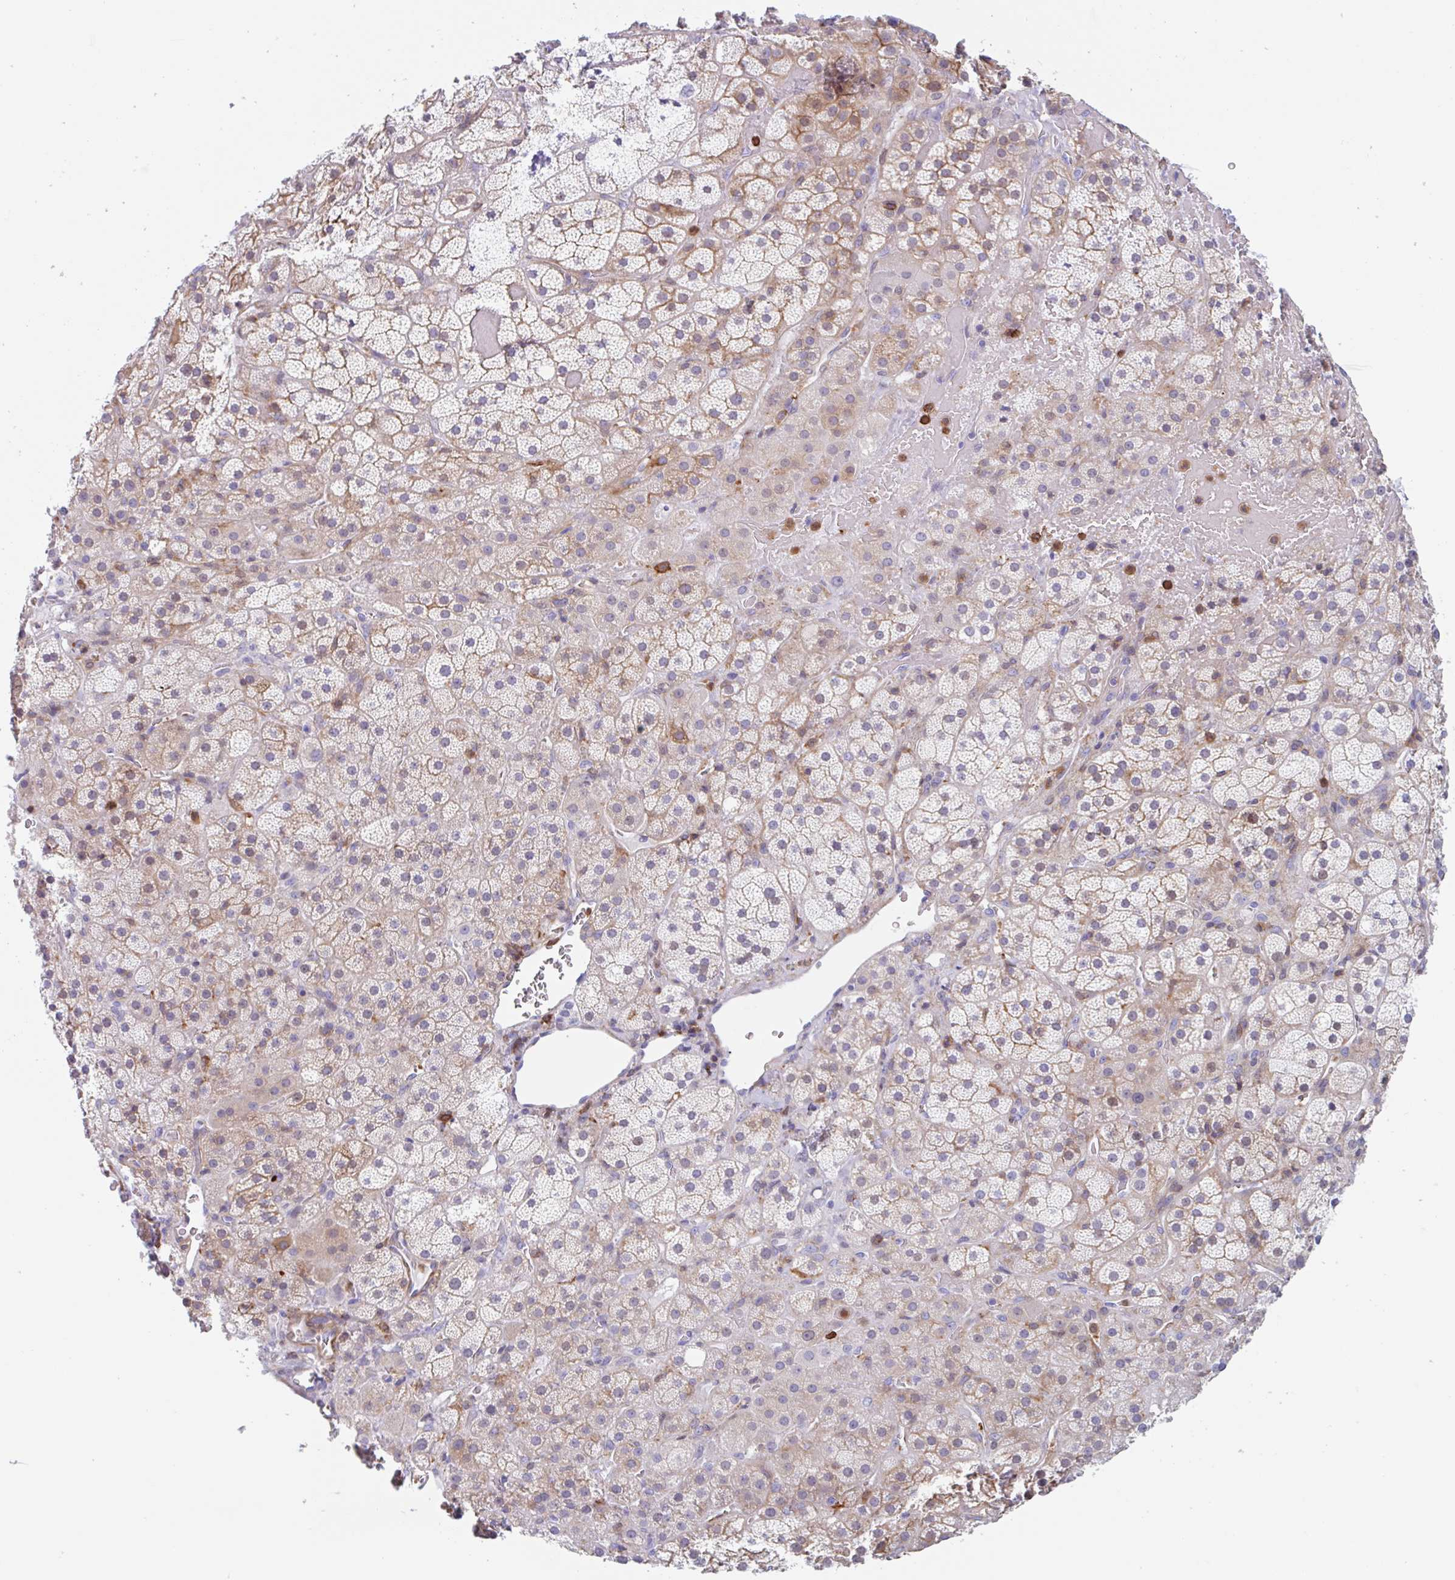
{"staining": {"intensity": "weak", "quantity": "25%-75%", "location": "cytoplasmic/membranous"}, "tissue": "adrenal gland", "cell_type": "Glandular cells", "image_type": "normal", "snomed": [{"axis": "morphology", "description": "Normal tissue, NOS"}, {"axis": "topography", "description": "Adrenal gland"}], "caption": "Immunohistochemical staining of normal human adrenal gland reveals weak cytoplasmic/membranous protein staining in about 25%-75% of glandular cells. (brown staining indicates protein expression, while blue staining denotes nuclei).", "gene": "EFHD1", "patient": {"sex": "male", "age": 57}}